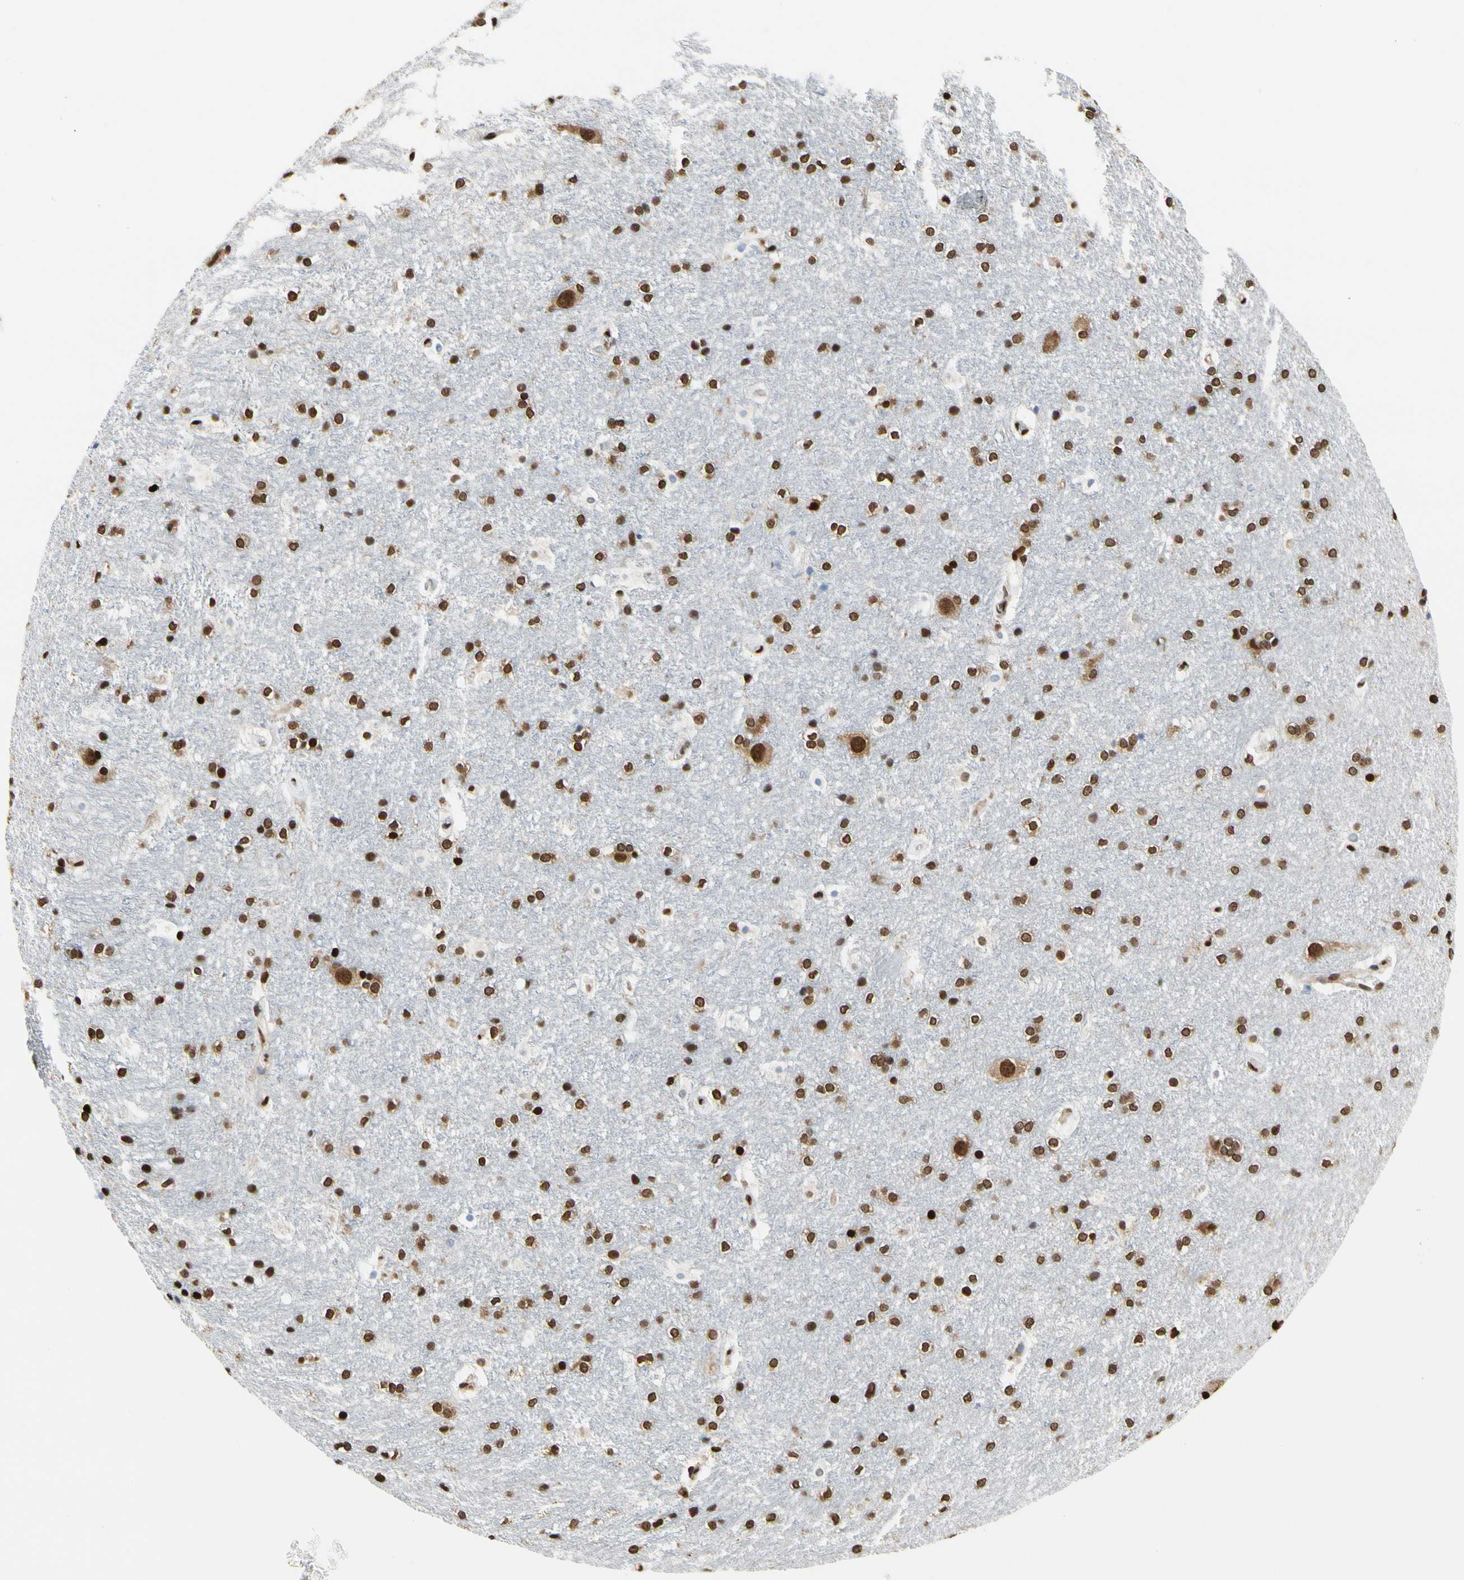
{"staining": {"intensity": "strong", "quantity": ">75%", "location": "cytoplasmic/membranous,nuclear"}, "tissue": "hippocampus", "cell_type": "Glial cells", "image_type": "normal", "snomed": [{"axis": "morphology", "description": "Normal tissue, NOS"}, {"axis": "topography", "description": "Hippocampus"}], "caption": "Protein expression analysis of normal hippocampus demonstrates strong cytoplasmic/membranous,nuclear staining in about >75% of glial cells. (Stains: DAB in brown, nuclei in blue, Microscopy: brightfield microscopy at high magnification).", "gene": "HNRNPK", "patient": {"sex": "female", "age": 19}}